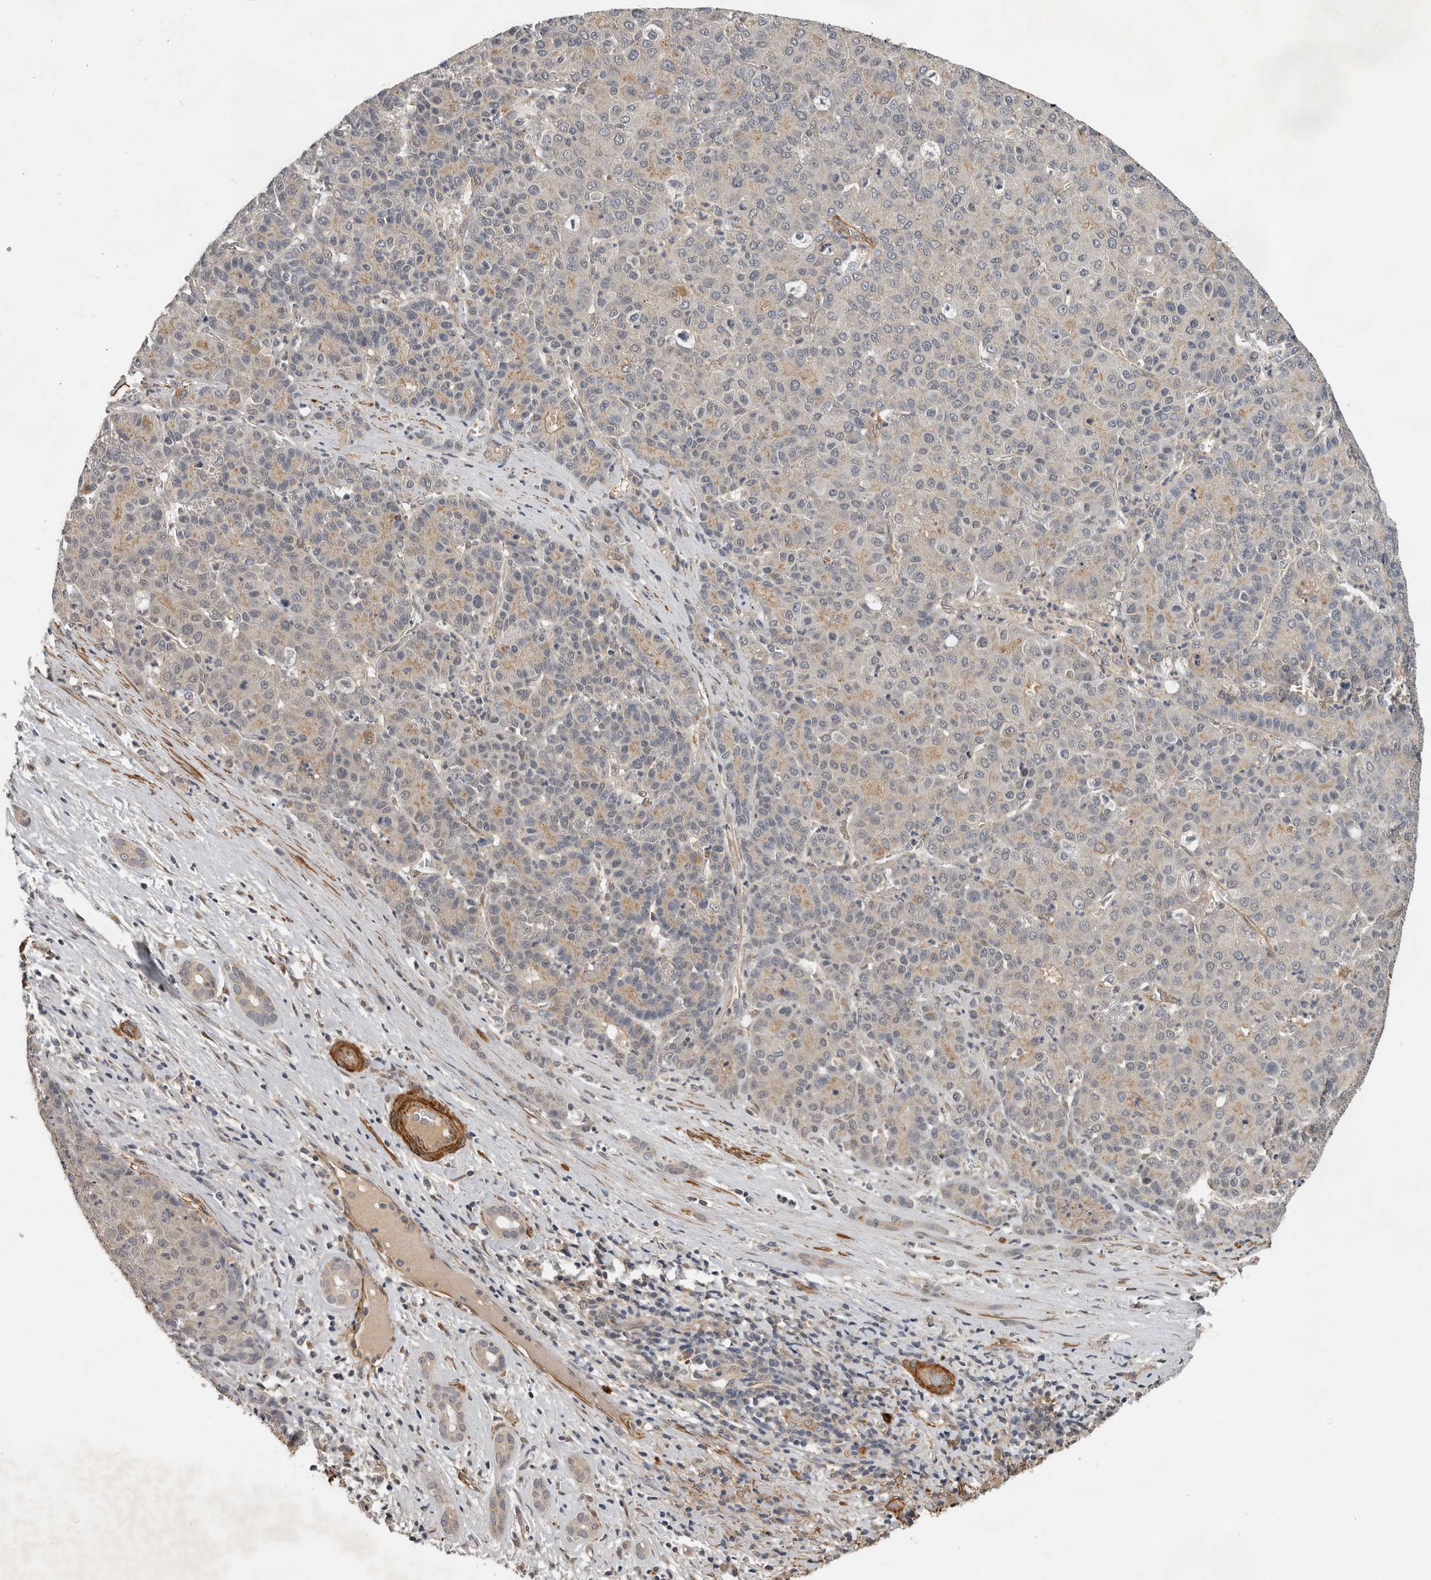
{"staining": {"intensity": "weak", "quantity": "<25%", "location": "cytoplasmic/membranous"}, "tissue": "liver cancer", "cell_type": "Tumor cells", "image_type": "cancer", "snomed": [{"axis": "morphology", "description": "Carcinoma, Hepatocellular, NOS"}, {"axis": "topography", "description": "Liver"}], "caption": "Immunohistochemistry (IHC) of liver hepatocellular carcinoma shows no staining in tumor cells. Brightfield microscopy of IHC stained with DAB (3,3'-diaminobenzidine) (brown) and hematoxylin (blue), captured at high magnification.", "gene": "RNF157", "patient": {"sex": "male", "age": 65}}